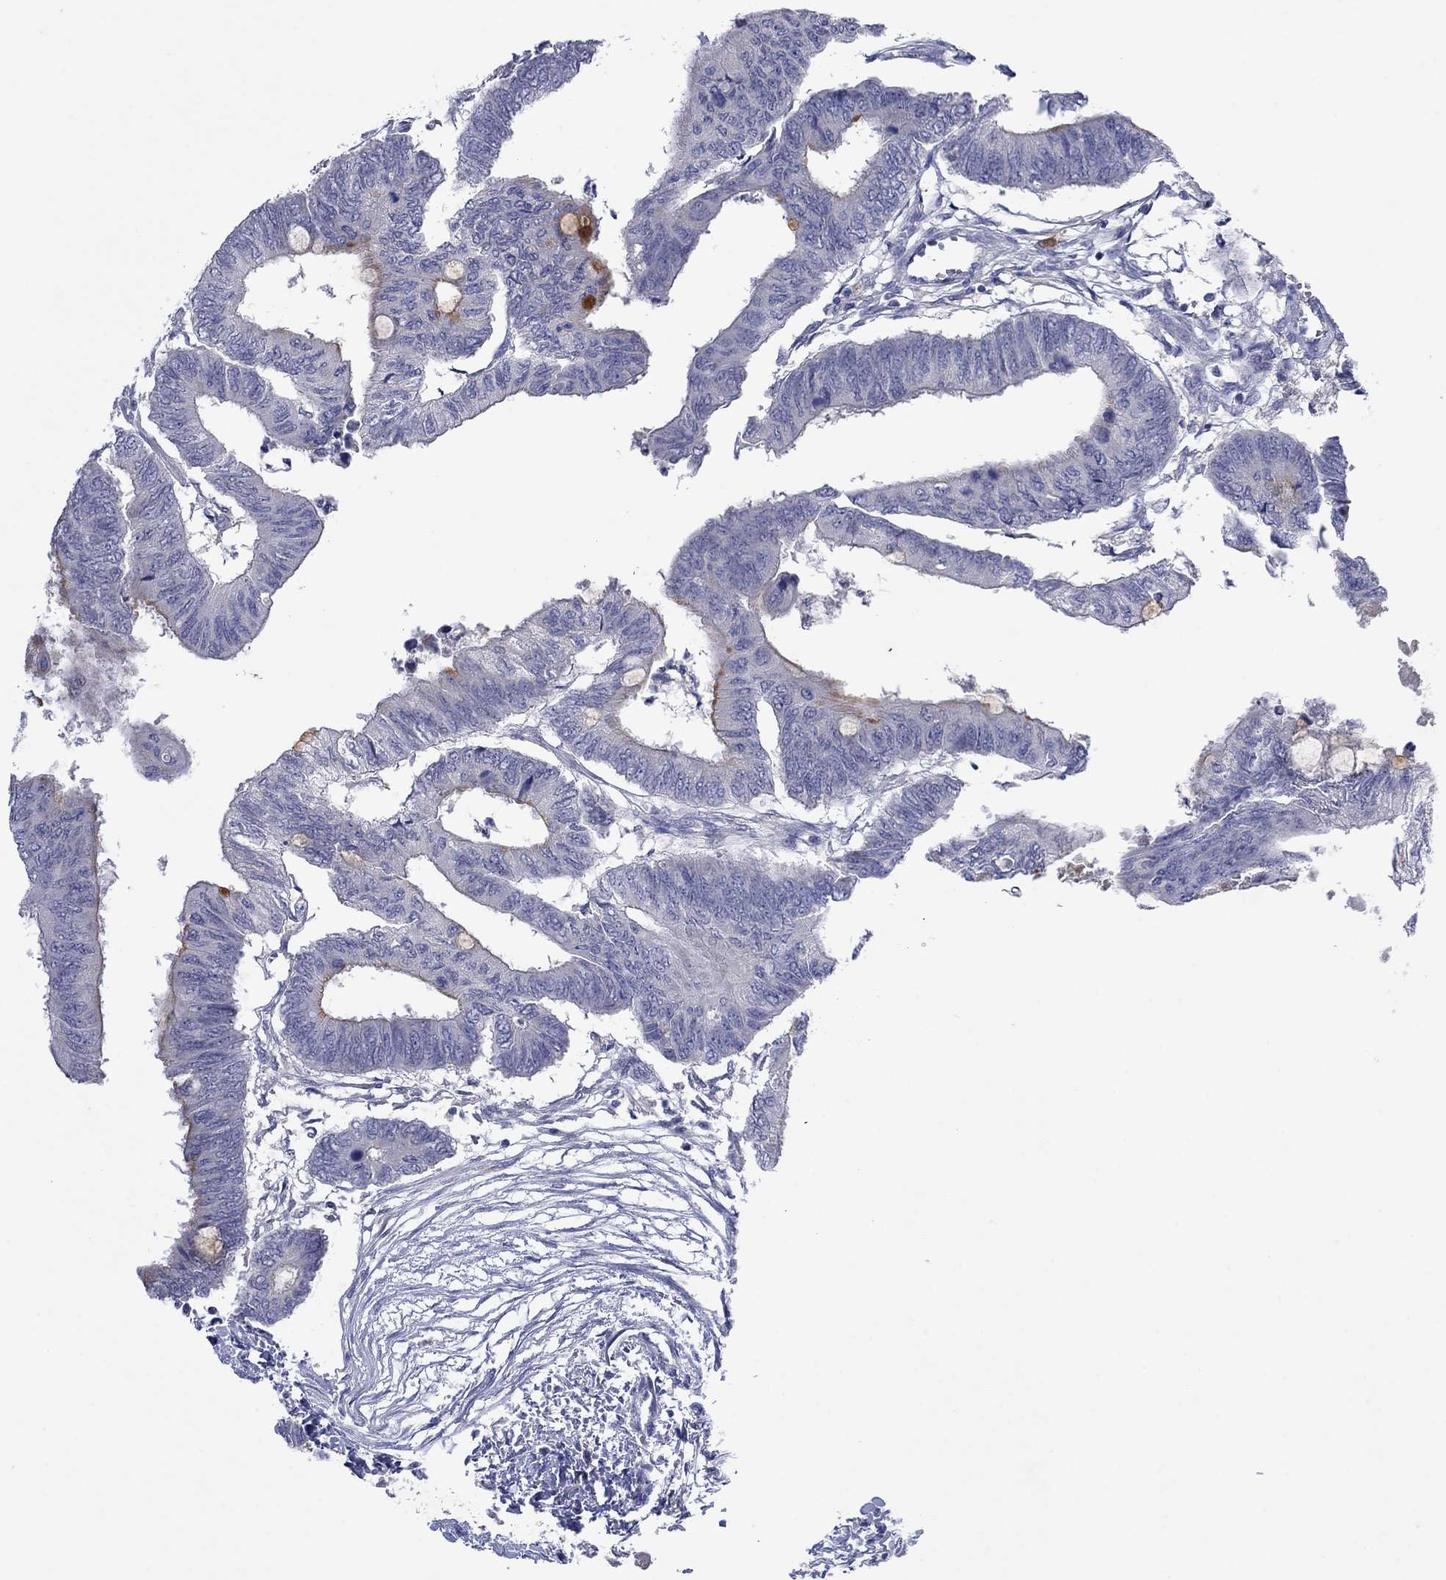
{"staining": {"intensity": "moderate", "quantity": "<25%", "location": "cytoplasmic/membranous"}, "tissue": "colorectal cancer", "cell_type": "Tumor cells", "image_type": "cancer", "snomed": [{"axis": "morphology", "description": "Normal tissue, NOS"}, {"axis": "morphology", "description": "Adenocarcinoma, NOS"}, {"axis": "topography", "description": "Rectum"}, {"axis": "topography", "description": "Peripheral nerve tissue"}], "caption": "Colorectal adenocarcinoma stained for a protein displays moderate cytoplasmic/membranous positivity in tumor cells.", "gene": "PLCL2", "patient": {"sex": "male", "age": 92}}